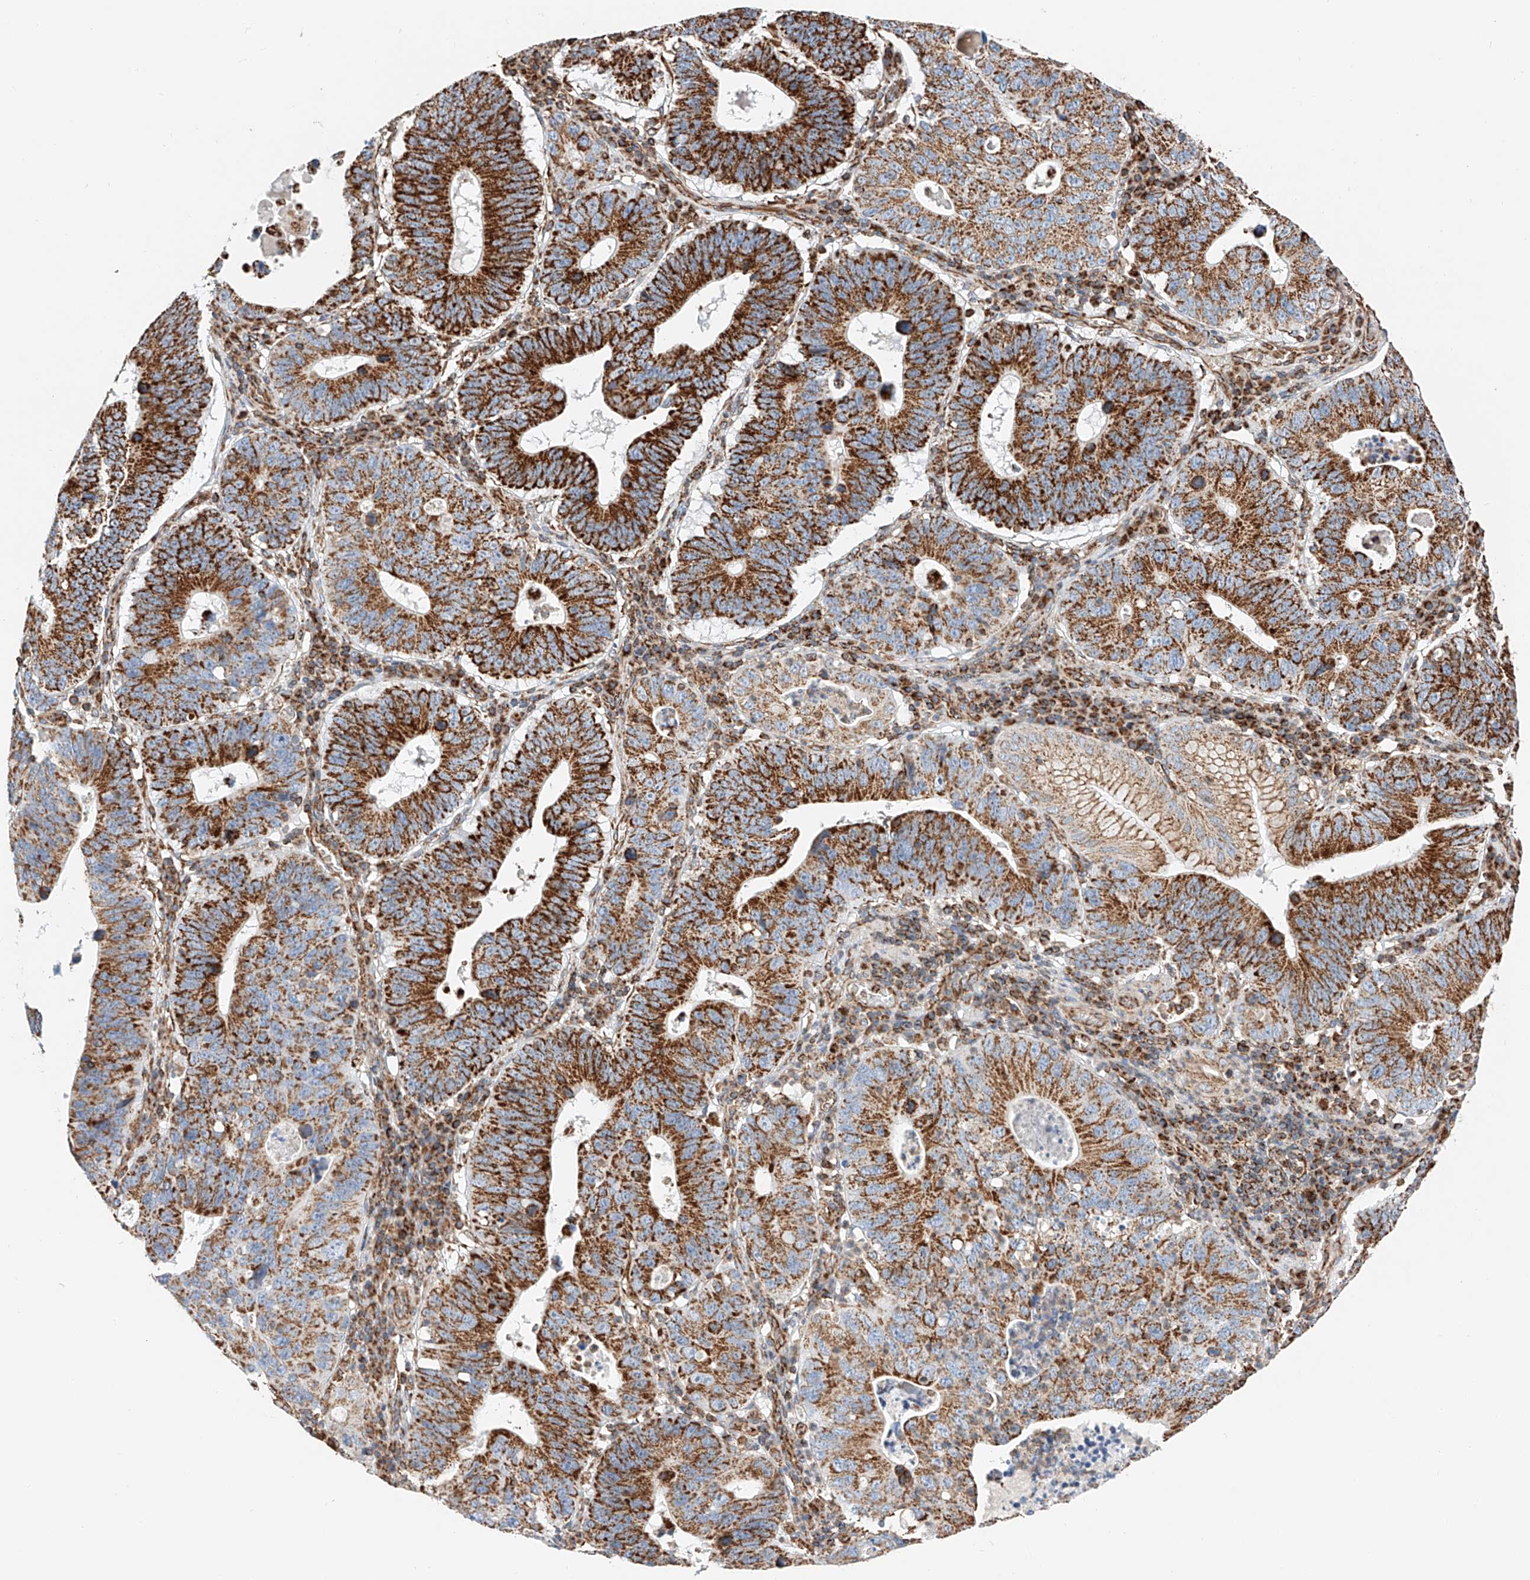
{"staining": {"intensity": "strong", "quantity": ">75%", "location": "cytoplasmic/membranous"}, "tissue": "stomach cancer", "cell_type": "Tumor cells", "image_type": "cancer", "snomed": [{"axis": "morphology", "description": "Adenocarcinoma, NOS"}, {"axis": "topography", "description": "Stomach"}], "caption": "DAB (3,3'-diaminobenzidine) immunohistochemical staining of adenocarcinoma (stomach) reveals strong cytoplasmic/membranous protein staining in approximately >75% of tumor cells.", "gene": "NDUFV3", "patient": {"sex": "male", "age": 59}}